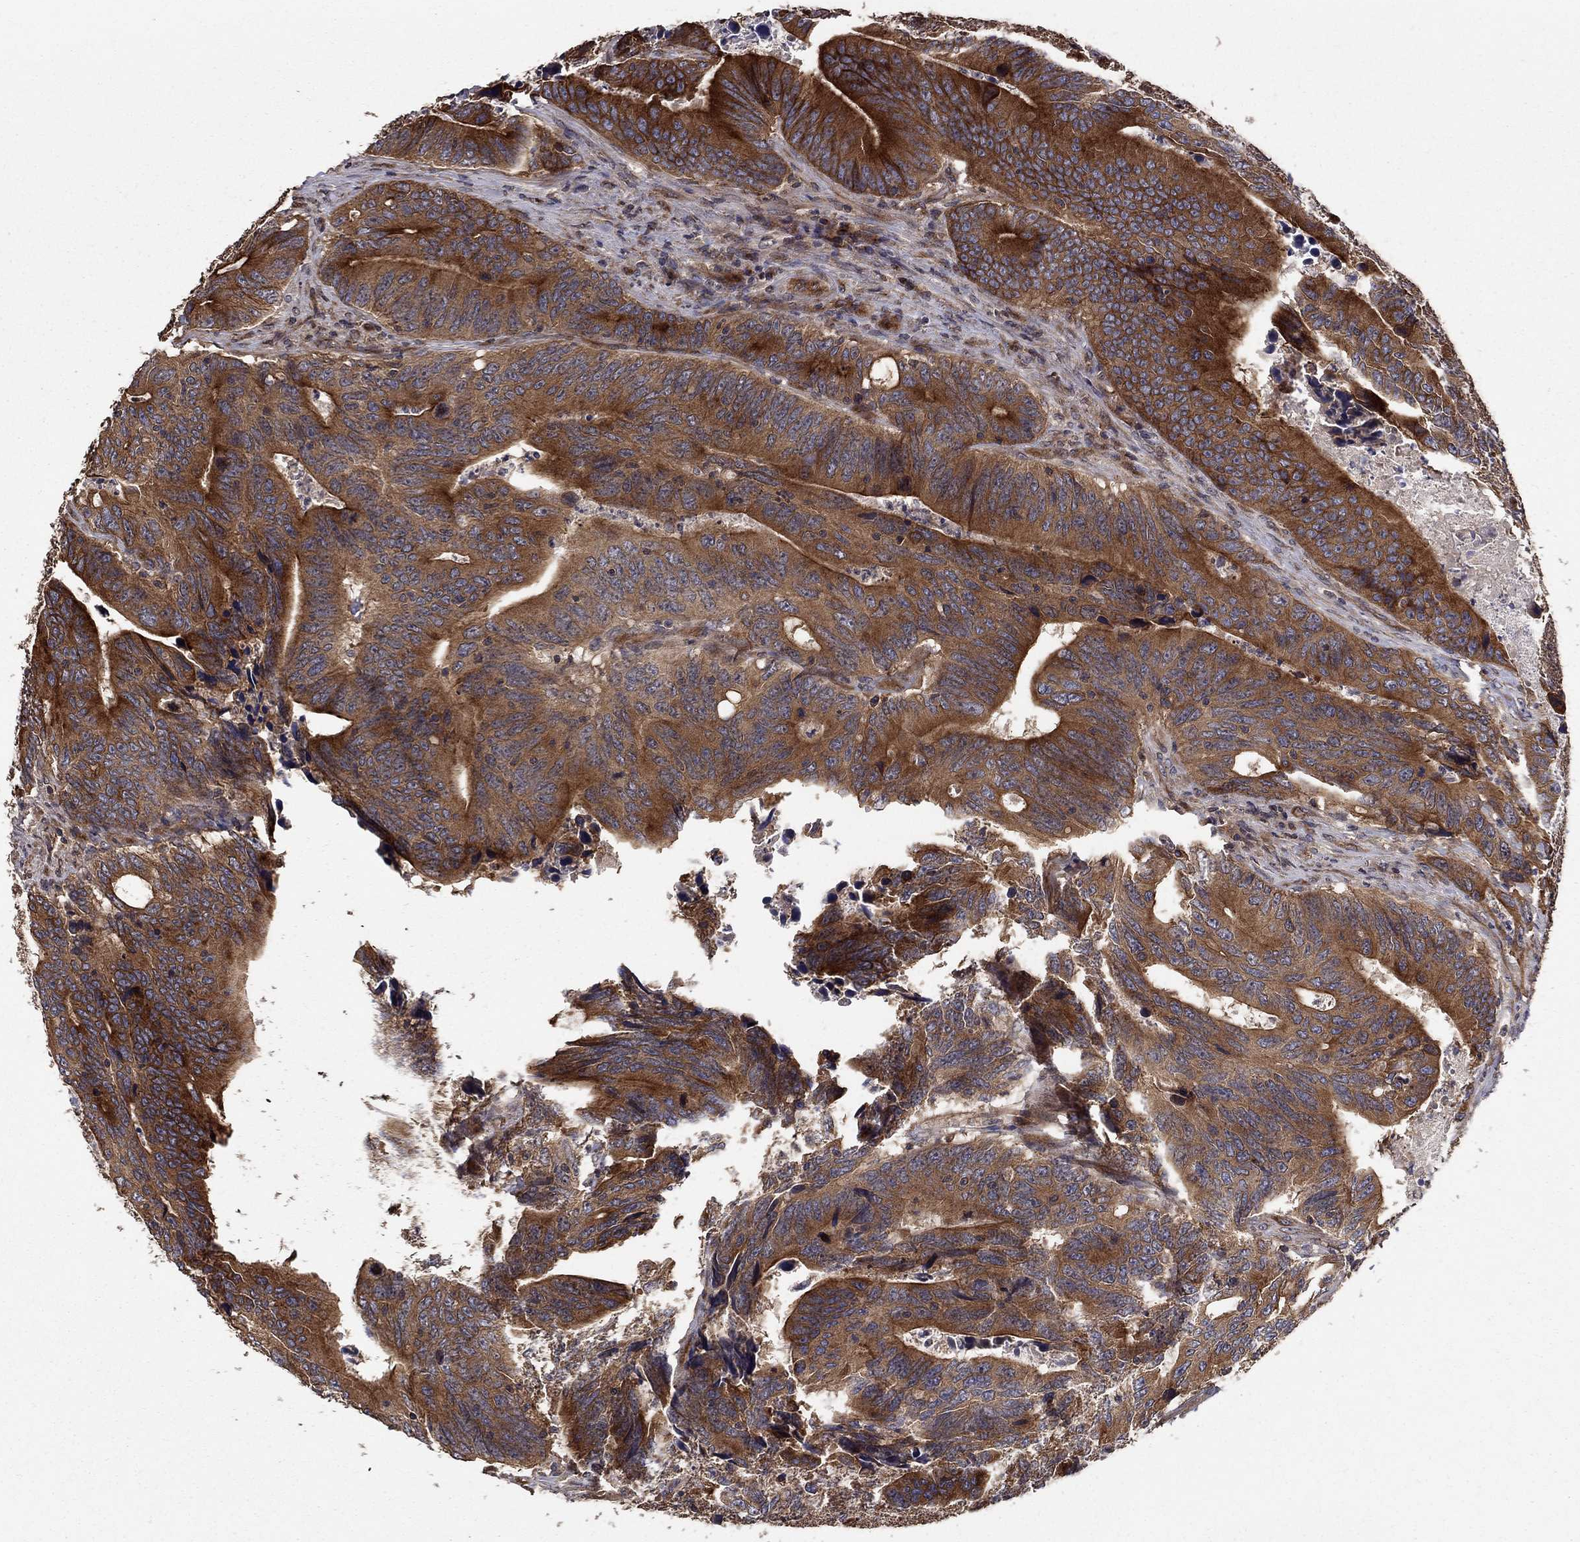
{"staining": {"intensity": "strong", "quantity": "25%-75%", "location": "cytoplasmic/membranous"}, "tissue": "colorectal cancer", "cell_type": "Tumor cells", "image_type": "cancer", "snomed": [{"axis": "morphology", "description": "Adenocarcinoma, NOS"}, {"axis": "topography", "description": "Colon"}], "caption": "Immunohistochemical staining of colorectal cancer (adenocarcinoma) reveals high levels of strong cytoplasmic/membranous protein expression in about 25%-75% of tumor cells. (IHC, brightfield microscopy, high magnification).", "gene": "BMERB1", "patient": {"sex": "female", "age": 90}}